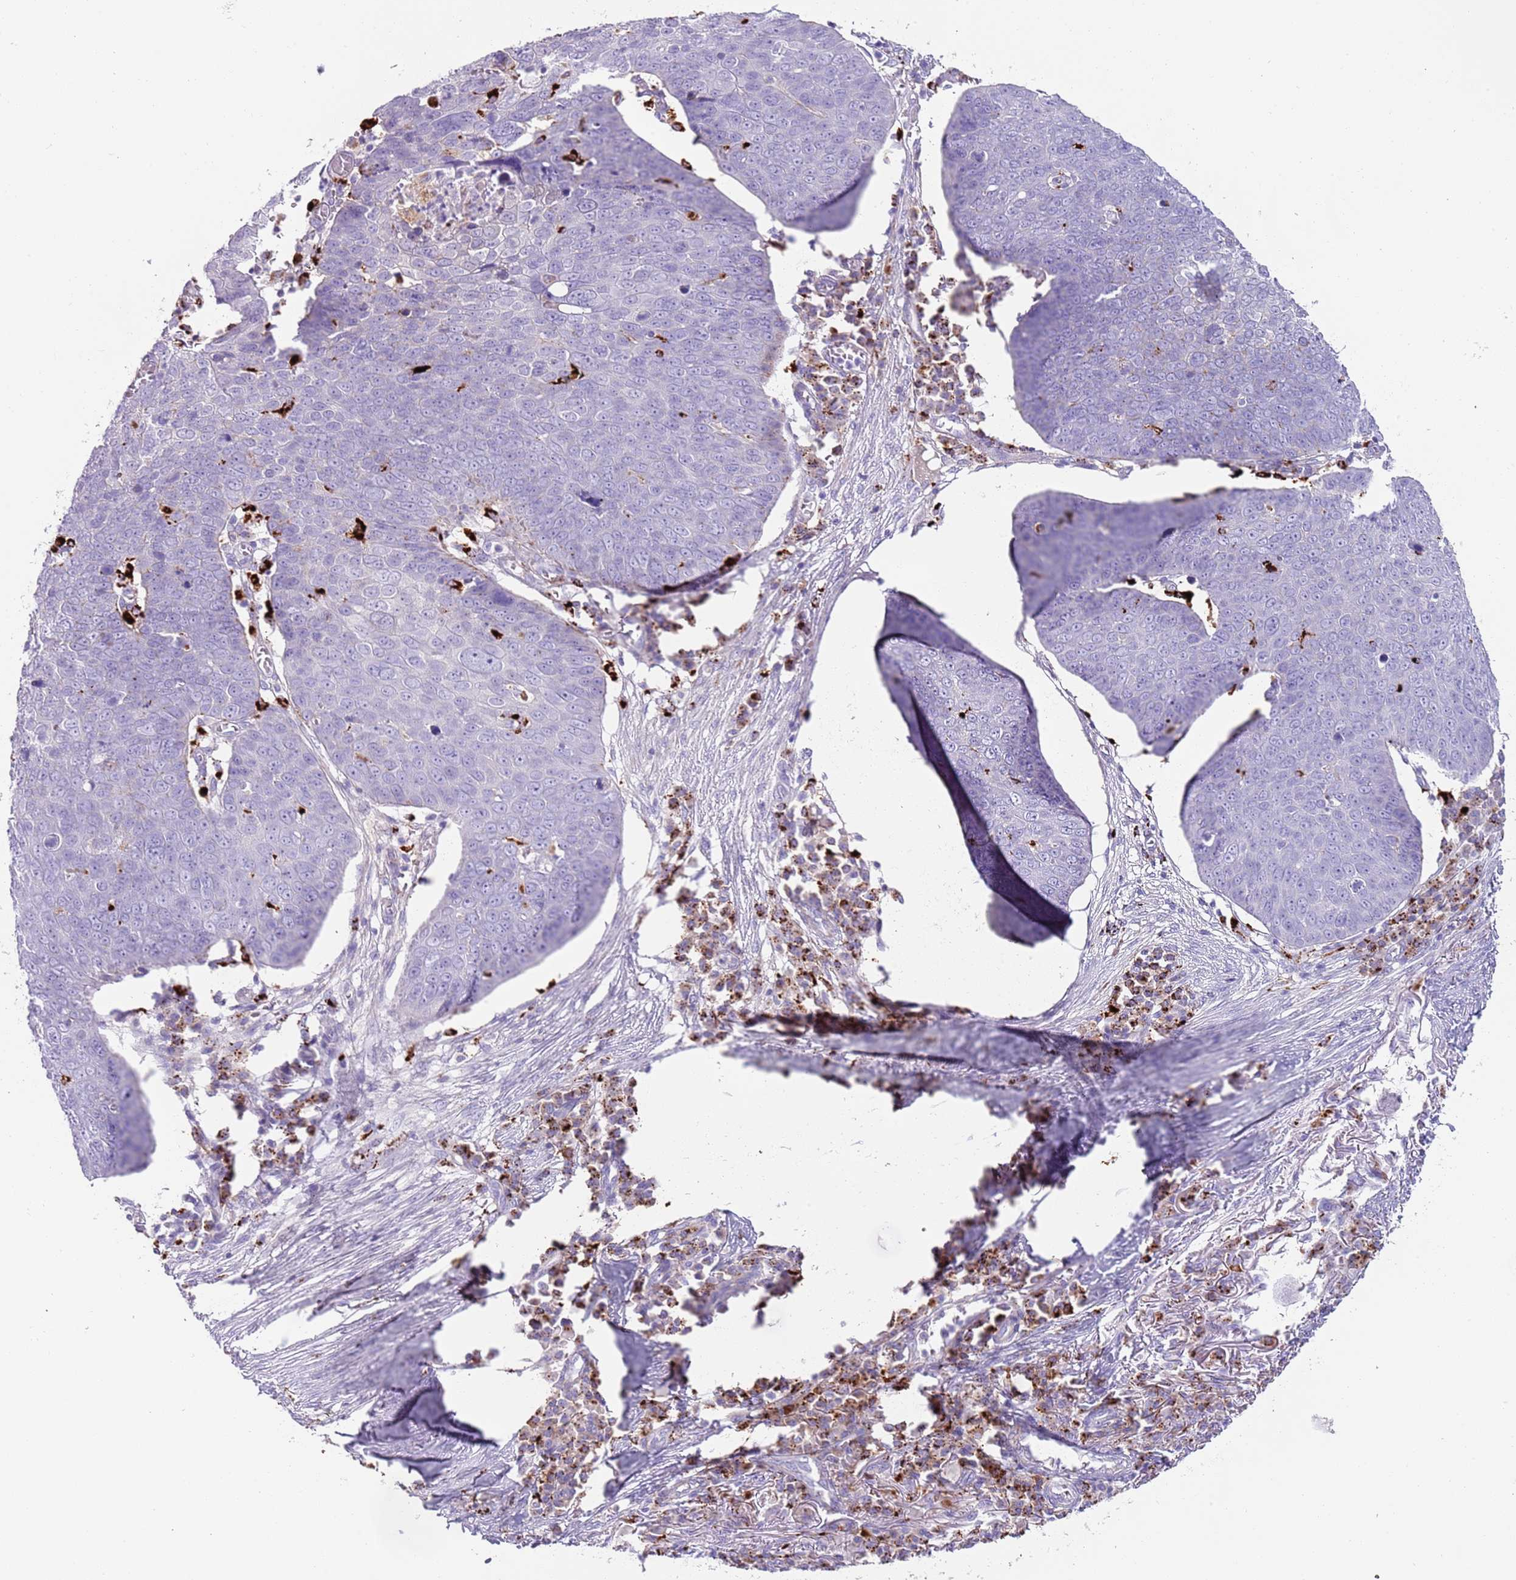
{"staining": {"intensity": "negative", "quantity": "none", "location": "none"}, "tissue": "skin cancer", "cell_type": "Tumor cells", "image_type": "cancer", "snomed": [{"axis": "morphology", "description": "Squamous cell carcinoma, NOS"}, {"axis": "topography", "description": "Skin"}], "caption": "Immunohistochemistry (IHC) photomicrograph of human skin cancer (squamous cell carcinoma) stained for a protein (brown), which exhibits no expression in tumor cells. (DAB (3,3'-diaminobenzidine) immunohistochemistry (IHC), high magnification).", "gene": "LRRN3", "patient": {"sex": "male", "age": 71}}